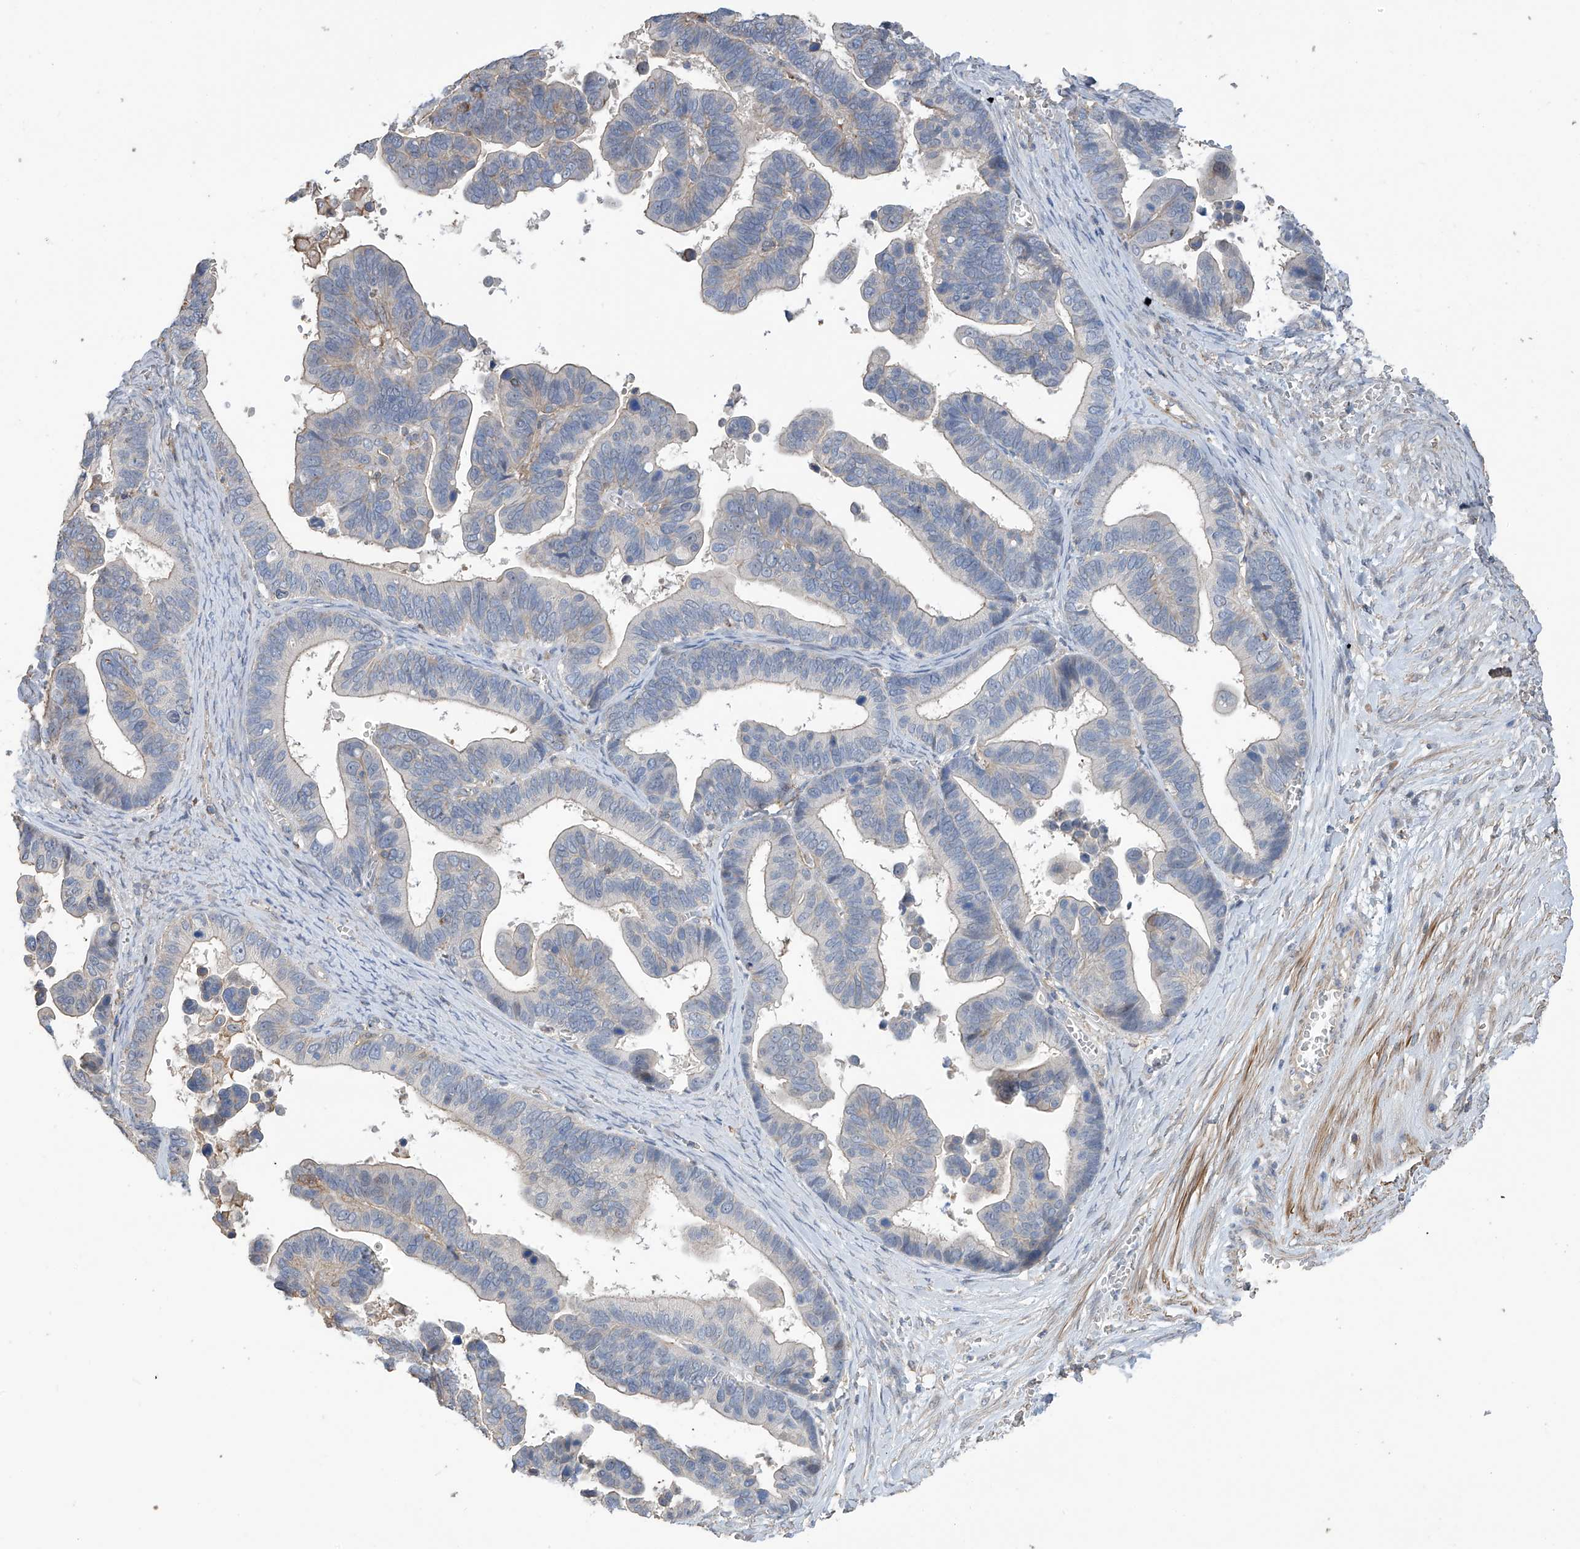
{"staining": {"intensity": "weak", "quantity": "<25%", "location": "cytoplasmic/membranous"}, "tissue": "ovarian cancer", "cell_type": "Tumor cells", "image_type": "cancer", "snomed": [{"axis": "morphology", "description": "Cystadenocarcinoma, serous, NOS"}, {"axis": "topography", "description": "Ovary"}], "caption": "Image shows no protein staining in tumor cells of ovarian cancer tissue.", "gene": "SLFN14", "patient": {"sex": "female", "age": 56}}